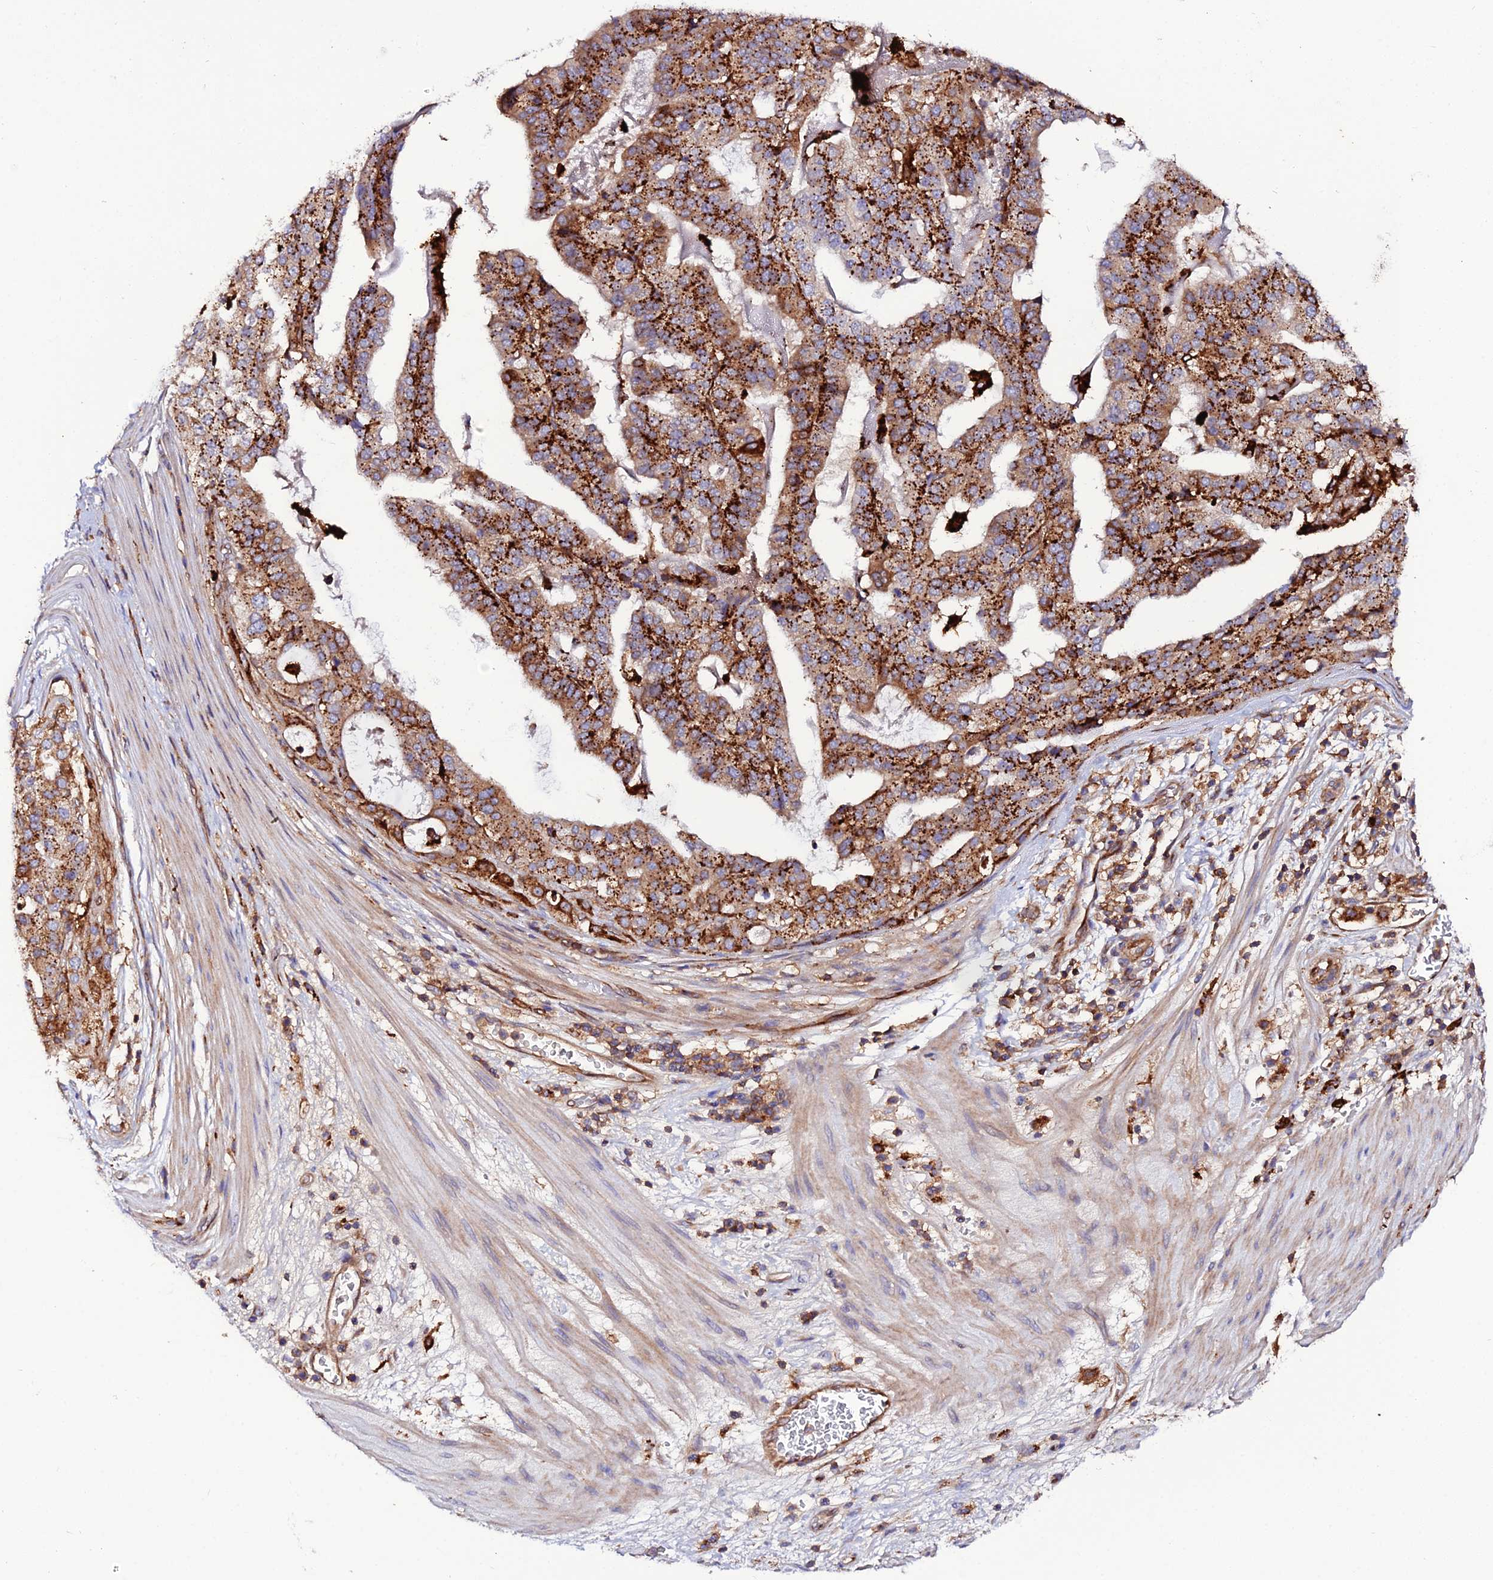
{"staining": {"intensity": "strong", "quantity": ">75%", "location": "cytoplasmic/membranous"}, "tissue": "stomach cancer", "cell_type": "Tumor cells", "image_type": "cancer", "snomed": [{"axis": "morphology", "description": "Adenocarcinoma, NOS"}, {"axis": "topography", "description": "Stomach"}], "caption": "Immunohistochemistry photomicrograph of human stomach cancer stained for a protein (brown), which displays high levels of strong cytoplasmic/membranous staining in approximately >75% of tumor cells.", "gene": "TRPV2", "patient": {"sex": "male", "age": 48}}